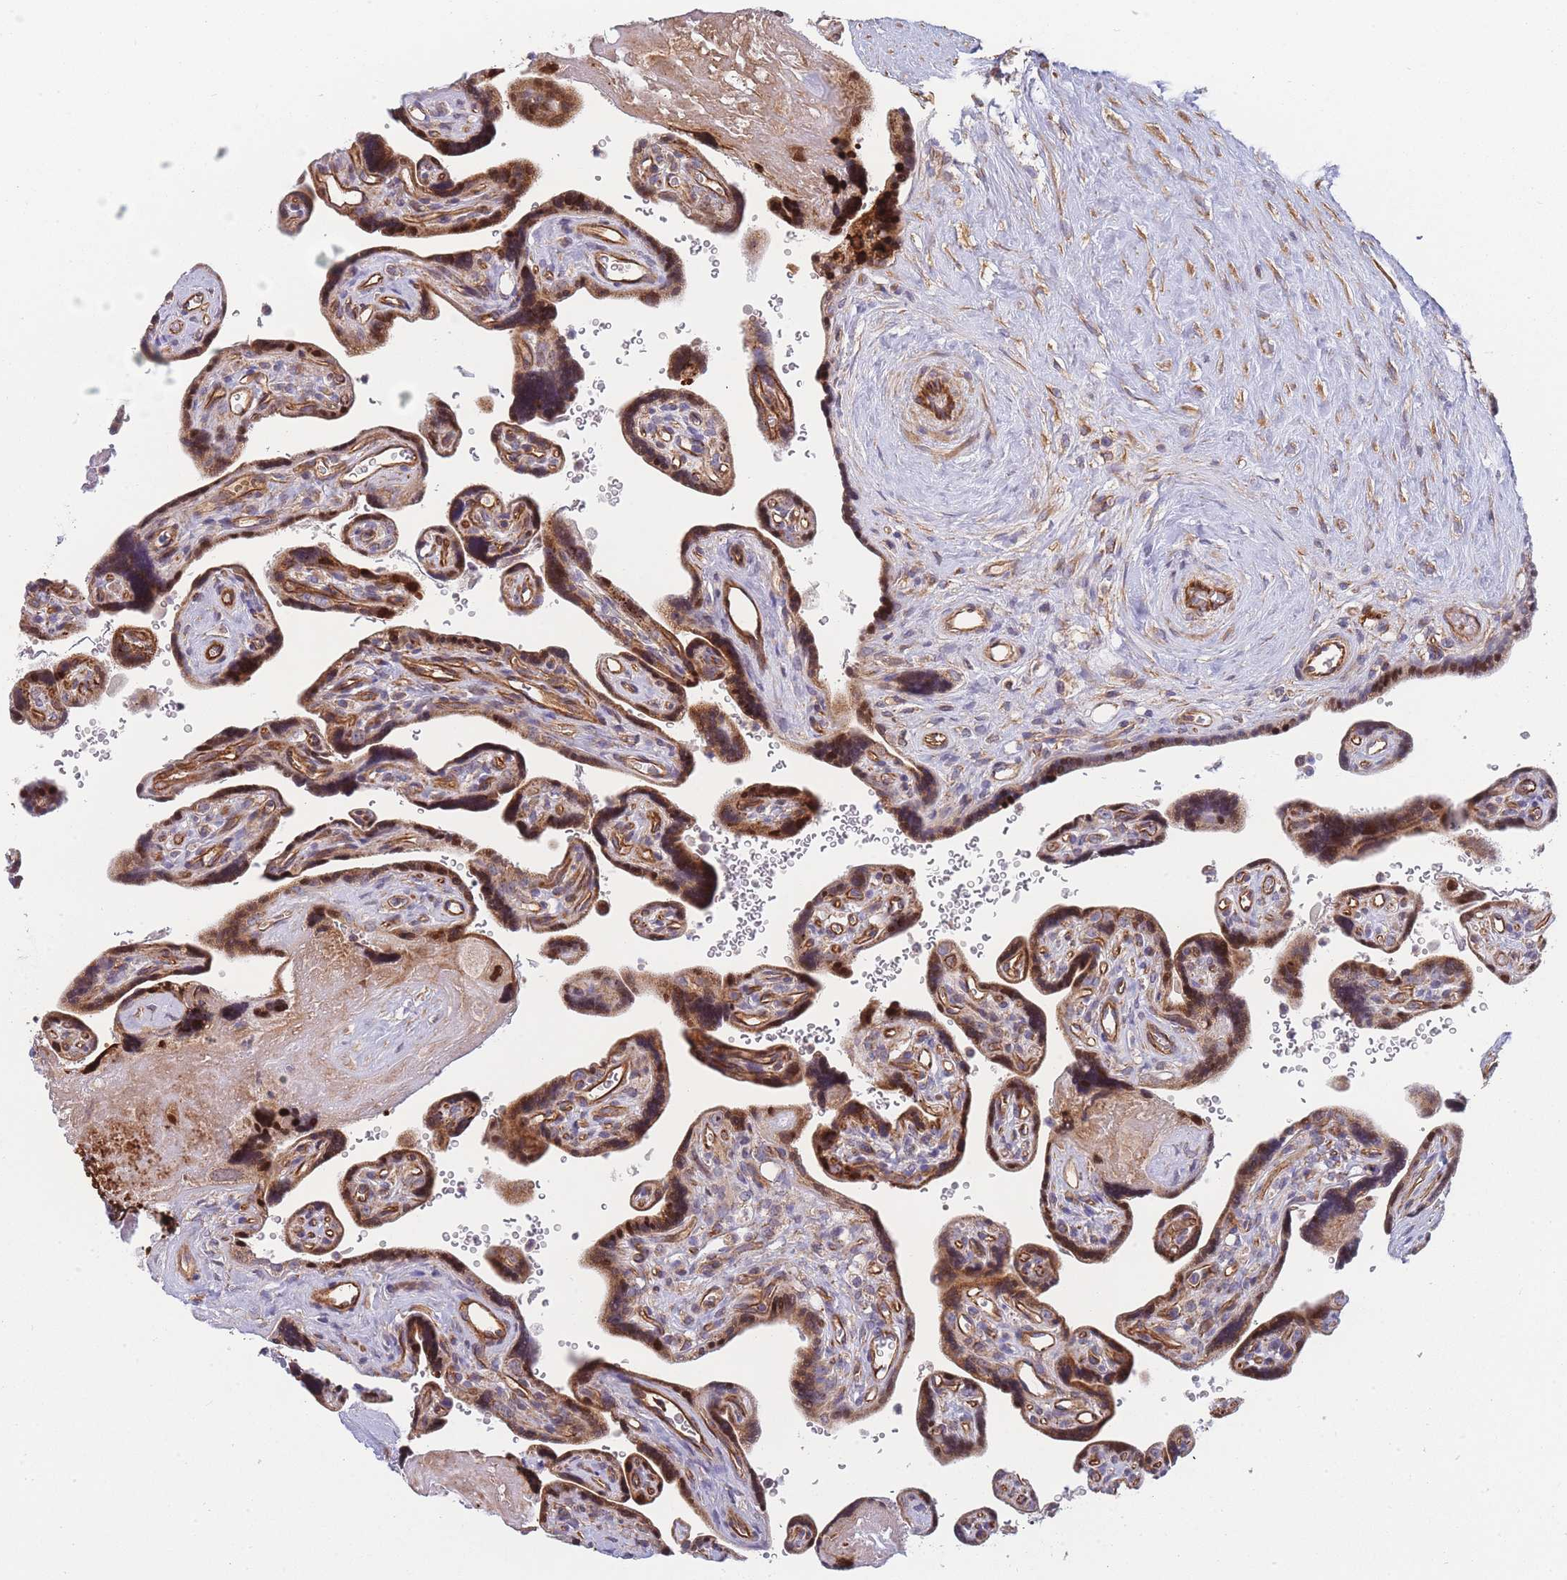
{"staining": {"intensity": "strong", "quantity": "25%-75%", "location": "cytoplasmic/membranous,nuclear"}, "tissue": "placenta", "cell_type": "Trophoblastic cells", "image_type": "normal", "snomed": [{"axis": "morphology", "description": "Normal tissue, NOS"}, {"axis": "topography", "description": "Placenta"}], "caption": "This is a photomicrograph of immunohistochemistry (IHC) staining of unremarkable placenta, which shows strong expression in the cytoplasmic/membranous,nuclear of trophoblastic cells.", "gene": "MTRES1", "patient": {"sex": "female", "age": 39}}